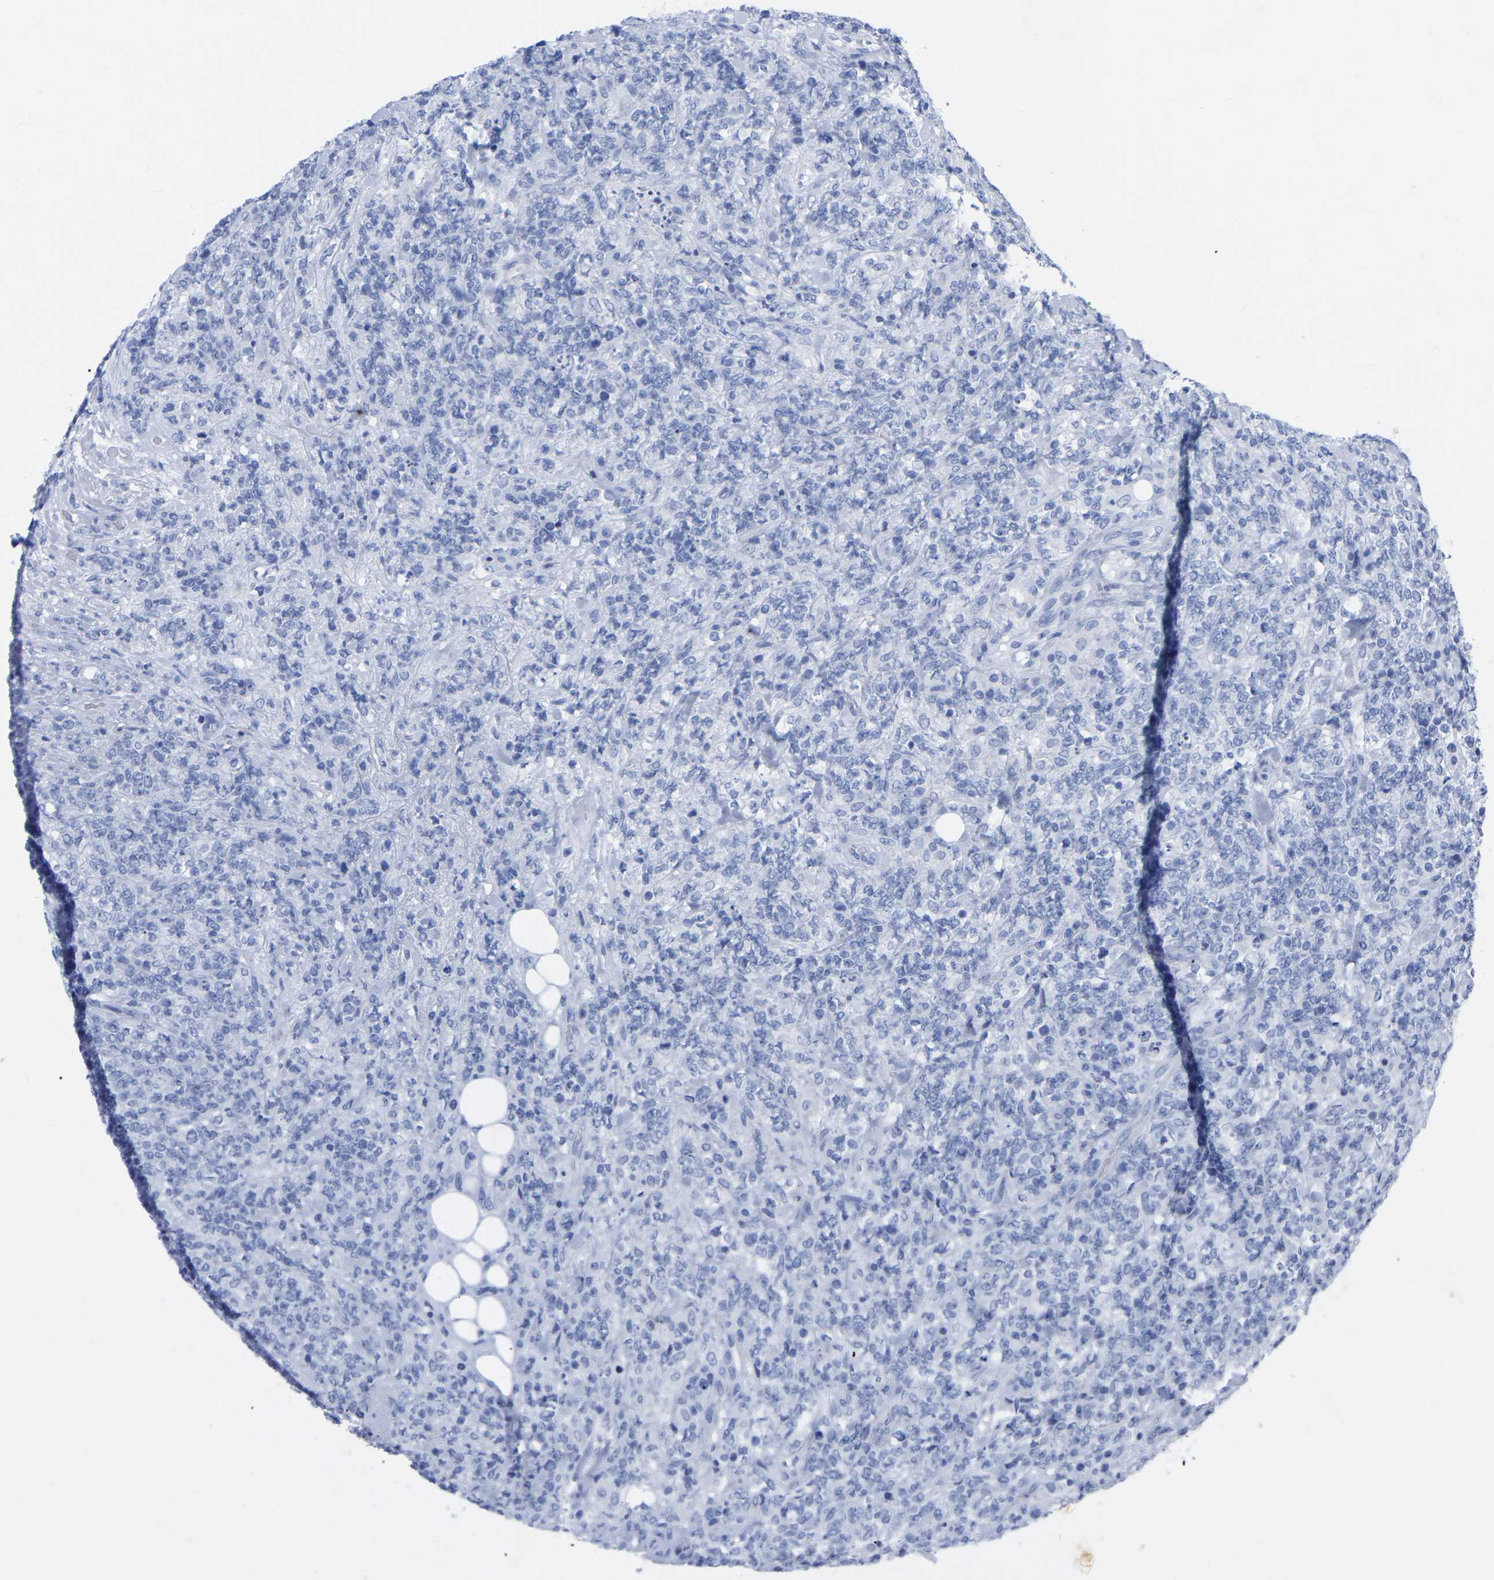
{"staining": {"intensity": "negative", "quantity": "none", "location": "none"}, "tissue": "lymphoma", "cell_type": "Tumor cells", "image_type": "cancer", "snomed": [{"axis": "morphology", "description": "Malignant lymphoma, non-Hodgkin's type, High grade"}, {"axis": "topography", "description": "Soft tissue"}], "caption": "DAB immunohistochemical staining of human high-grade malignant lymphoma, non-Hodgkin's type demonstrates no significant positivity in tumor cells. (Stains: DAB (3,3'-diaminobenzidine) IHC with hematoxylin counter stain, Microscopy: brightfield microscopy at high magnification).", "gene": "ZNF629", "patient": {"sex": "male", "age": 18}}